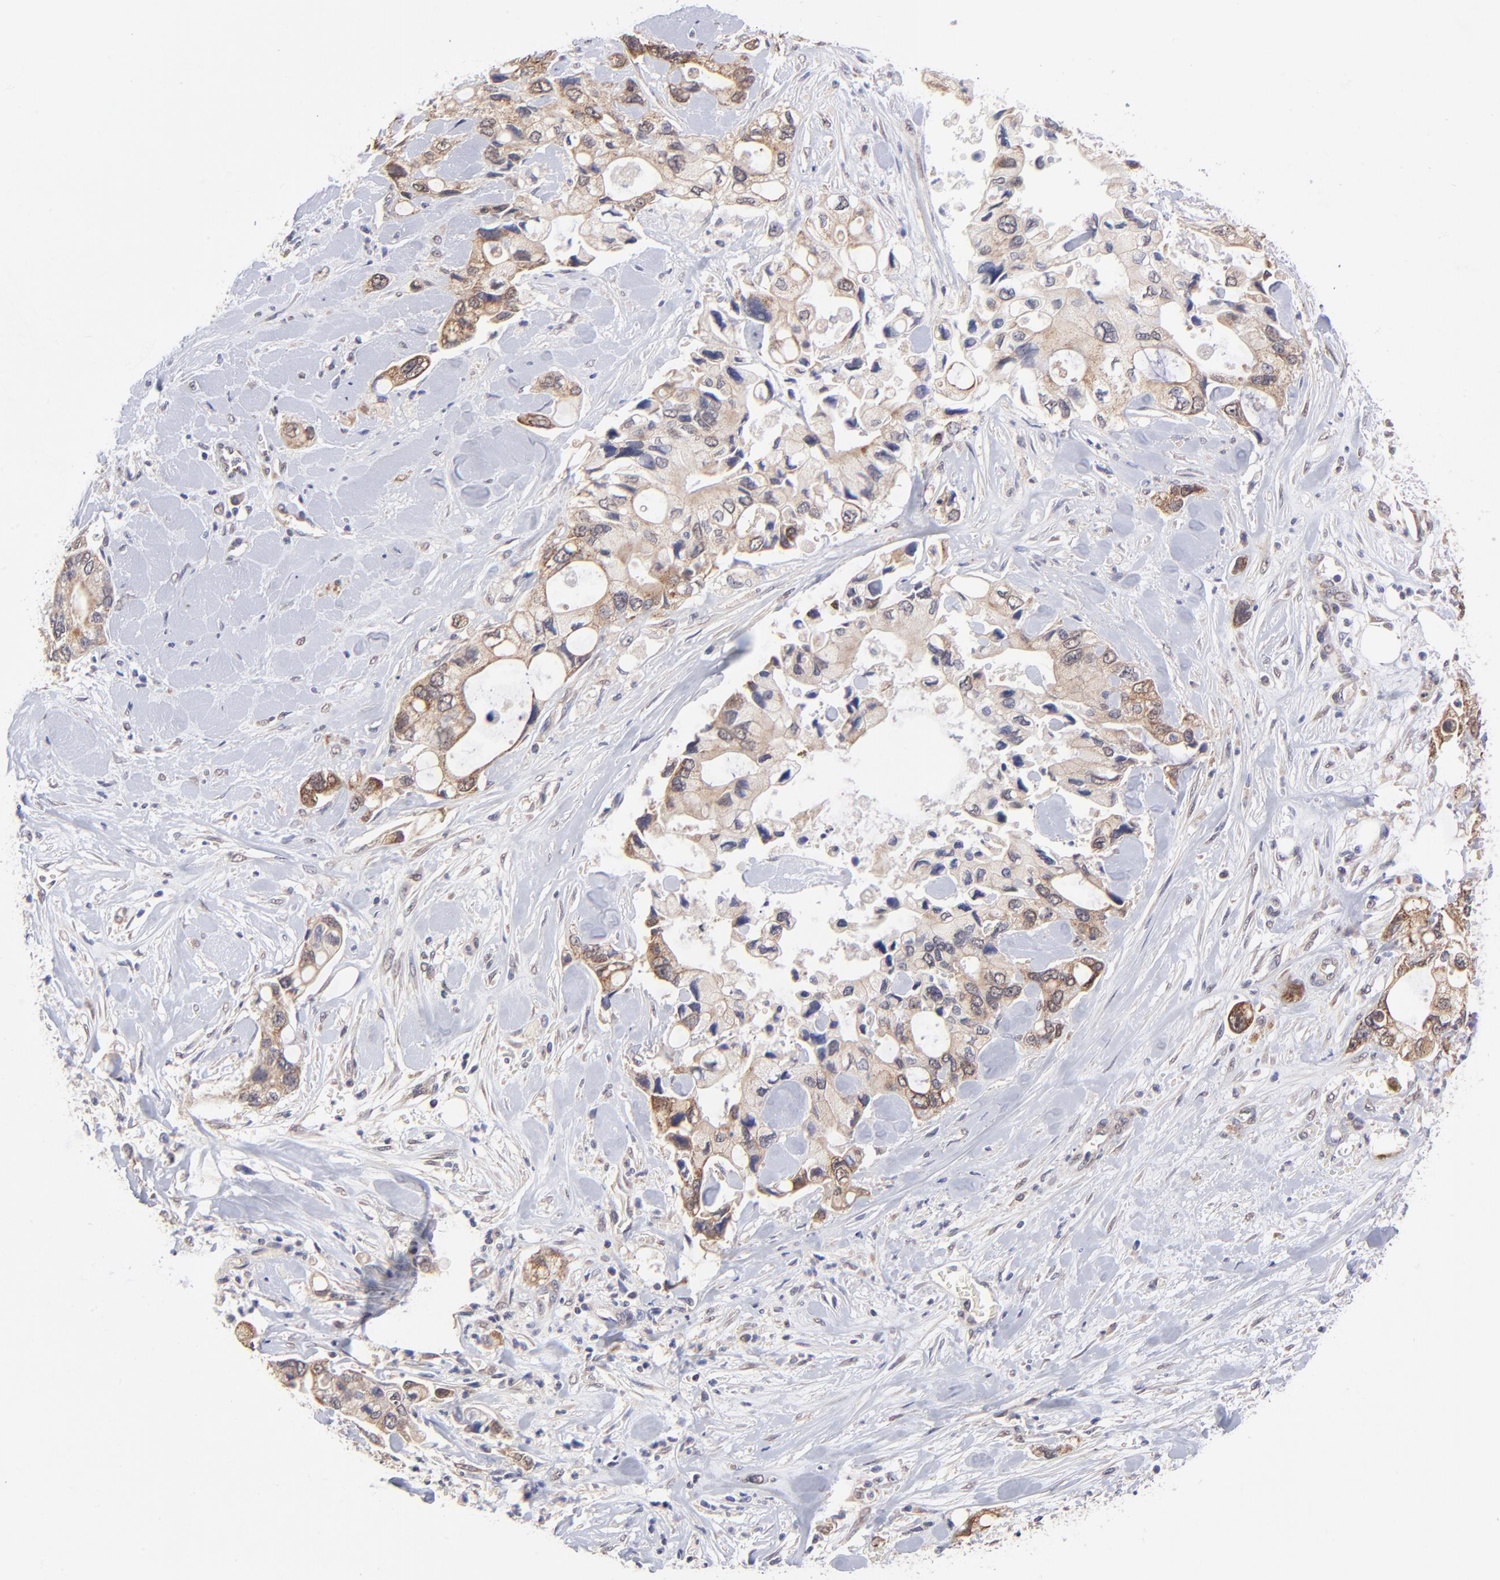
{"staining": {"intensity": "moderate", "quantity": "25%-75%", "location": "cytoplasmic/membranous"}, "tissue": "pancreatic cancer", "cell_type": "Tumor cells", "image_type": "cancer", "snomed": [{"axis": "morphology", "description": "Adenocarcinoma, NOS"}, {"axis": "topography", "description": "Pancreas"}], "caption": "Pancreatic cancer stained with a protein marker shows moderate staining in tumor cells.", "gene": "UBE2H", "patient": {"sex": "male", "age": 70}}